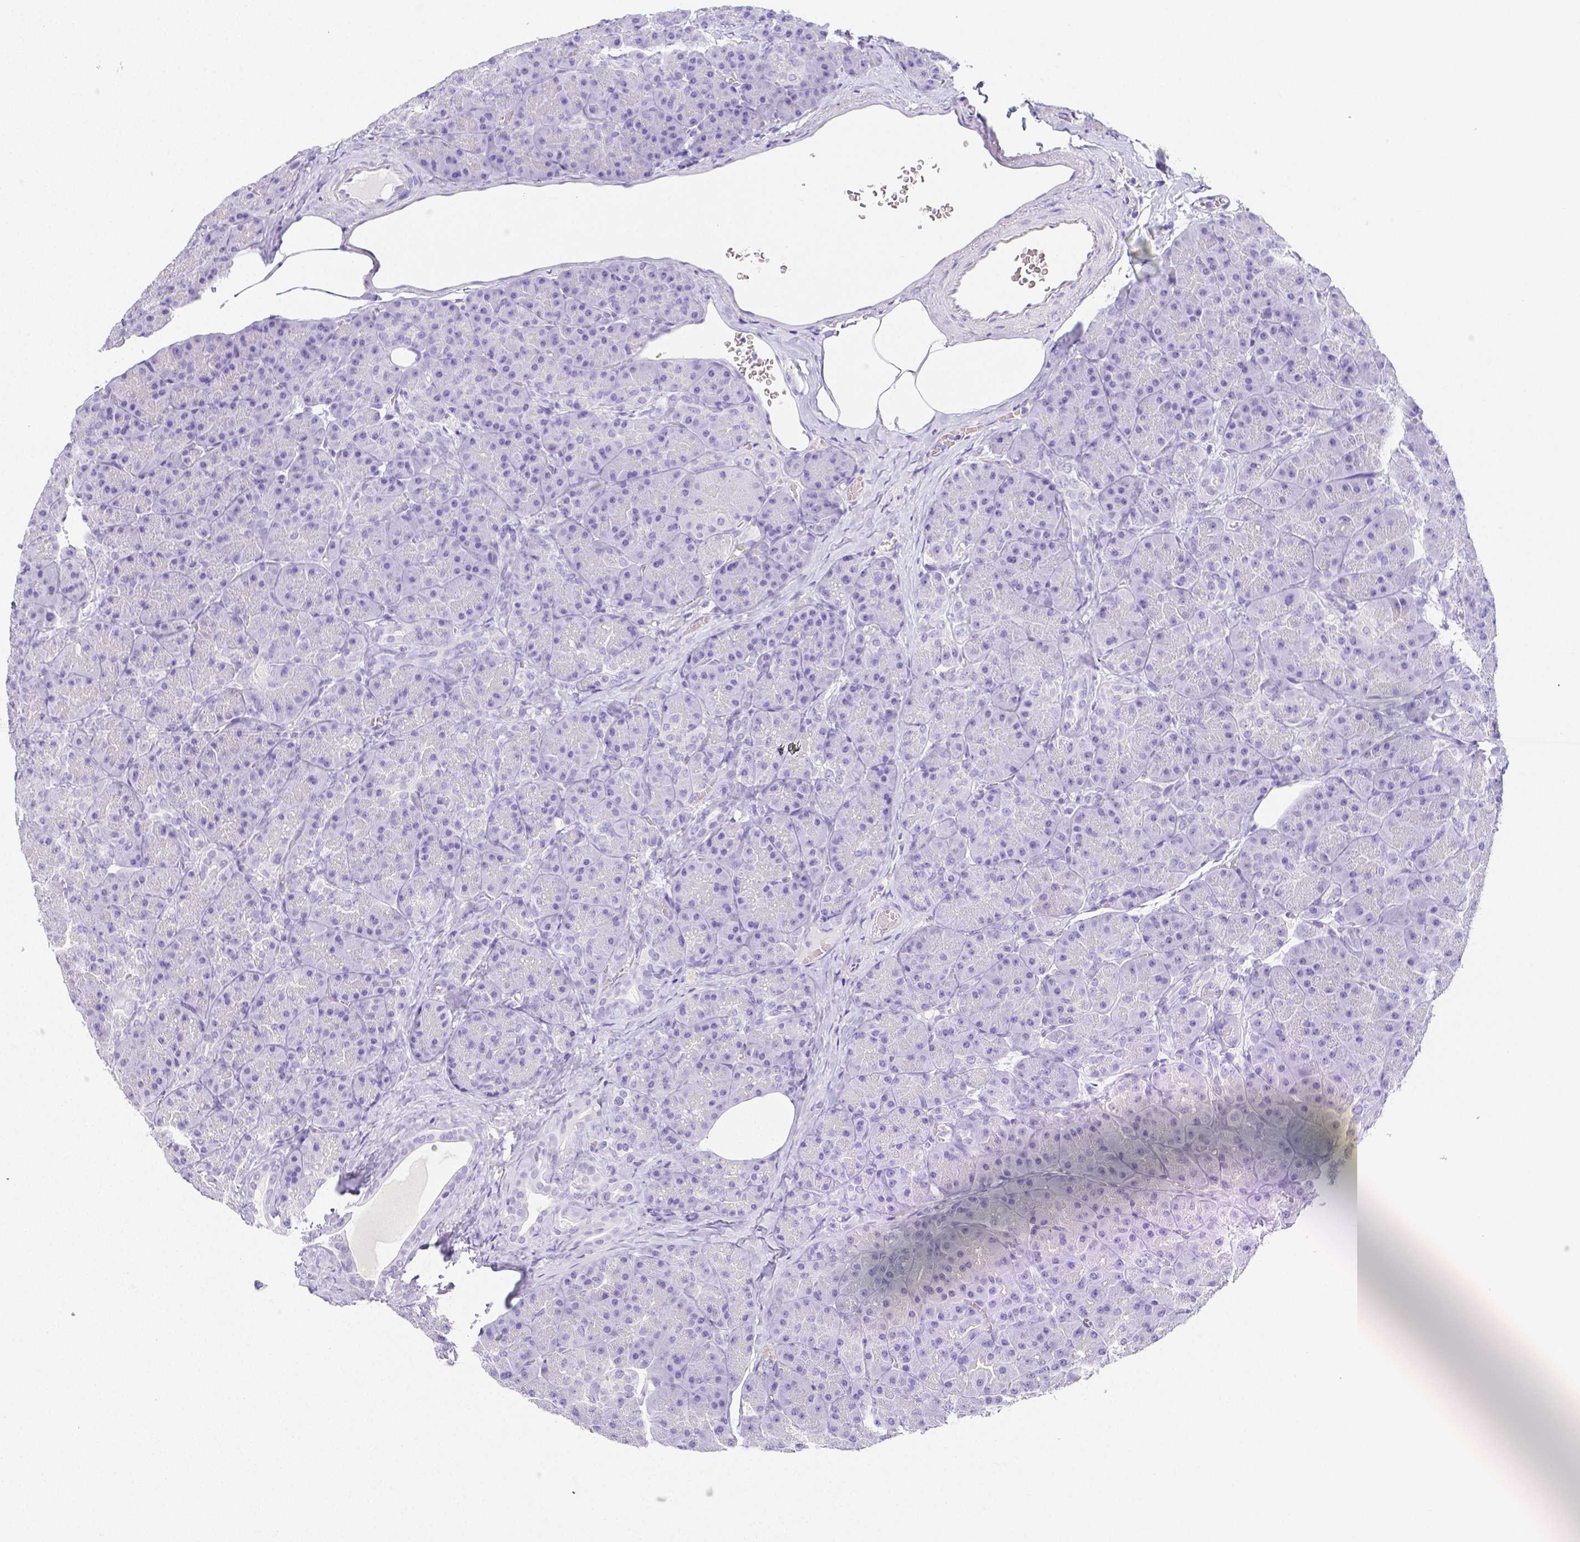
{"staining": {"intensity": "negative", "quantity": "none", "location": "none"}, "tissue": "pancreas", "cell_type": "Exocrine glandular cells", "image_type": "normal", "snomed": [{"axis": "morphology", "description": "Normal tissue, NOS"}, {"axis": "topography", "description": "Pancreas"}], "caption": "Protein analysis of benign pancreas demonstrates no significant staining in exocrine glandular cells.", "gene": "ARHGAP36", "patient": {"sex": "male", "age": 57}}